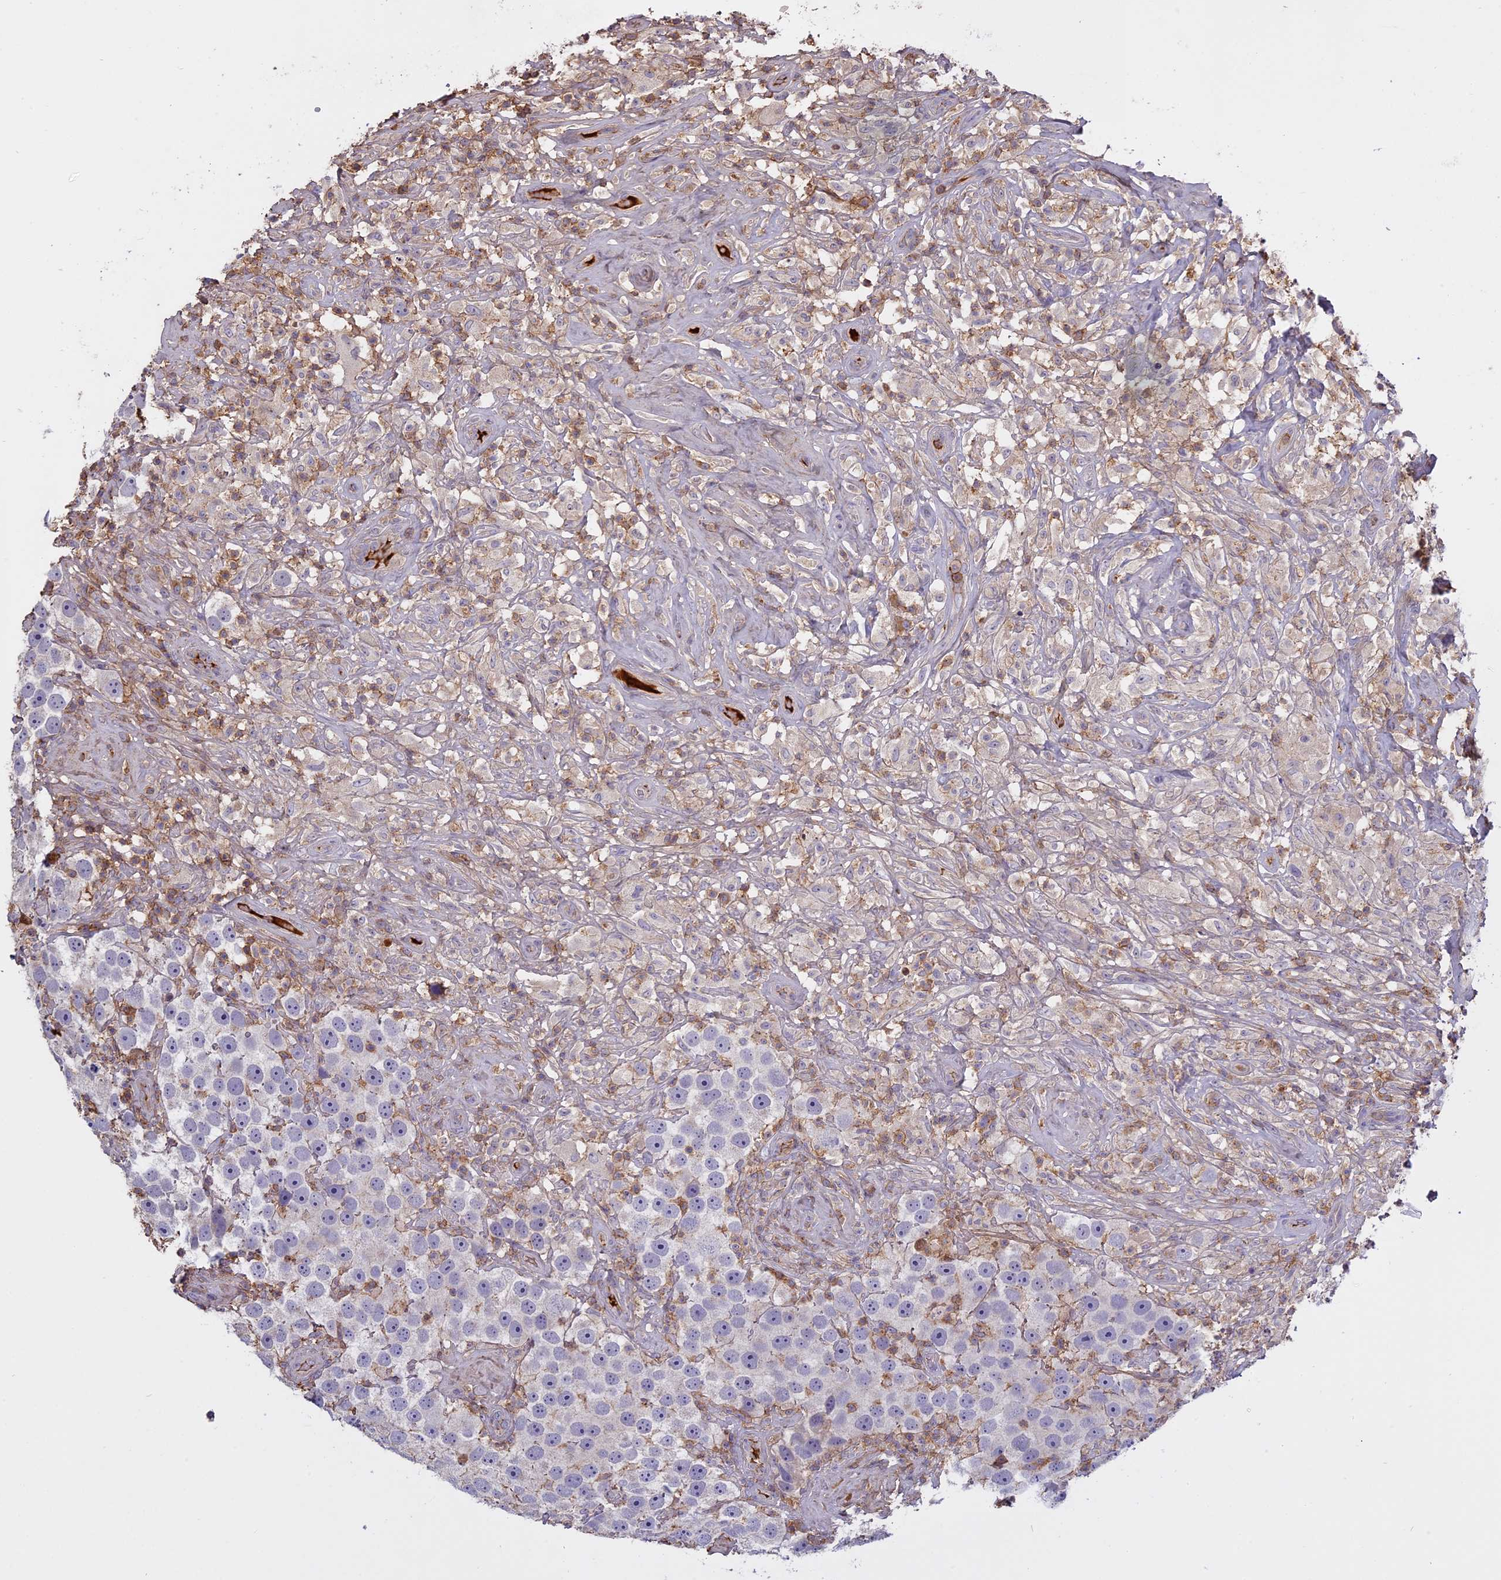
{"staining": {"intensity": "negative", "quantity": "none", "location": "none"}, "tissue": "testis cancer", "cell_type": "Tumor cells", "image_type": "cancer", "snomed": [{"axis": "morphology", "description": "Seminoma, NOS"}, {"axis": "topography", "description": "Testis"}], "caption": "The immunohistochemistry micrograph has no significant expression in tumor cells of testis seminoma tissue.", "gene": "CFAP119", "patient": {"sex": "male", "age": 49}}